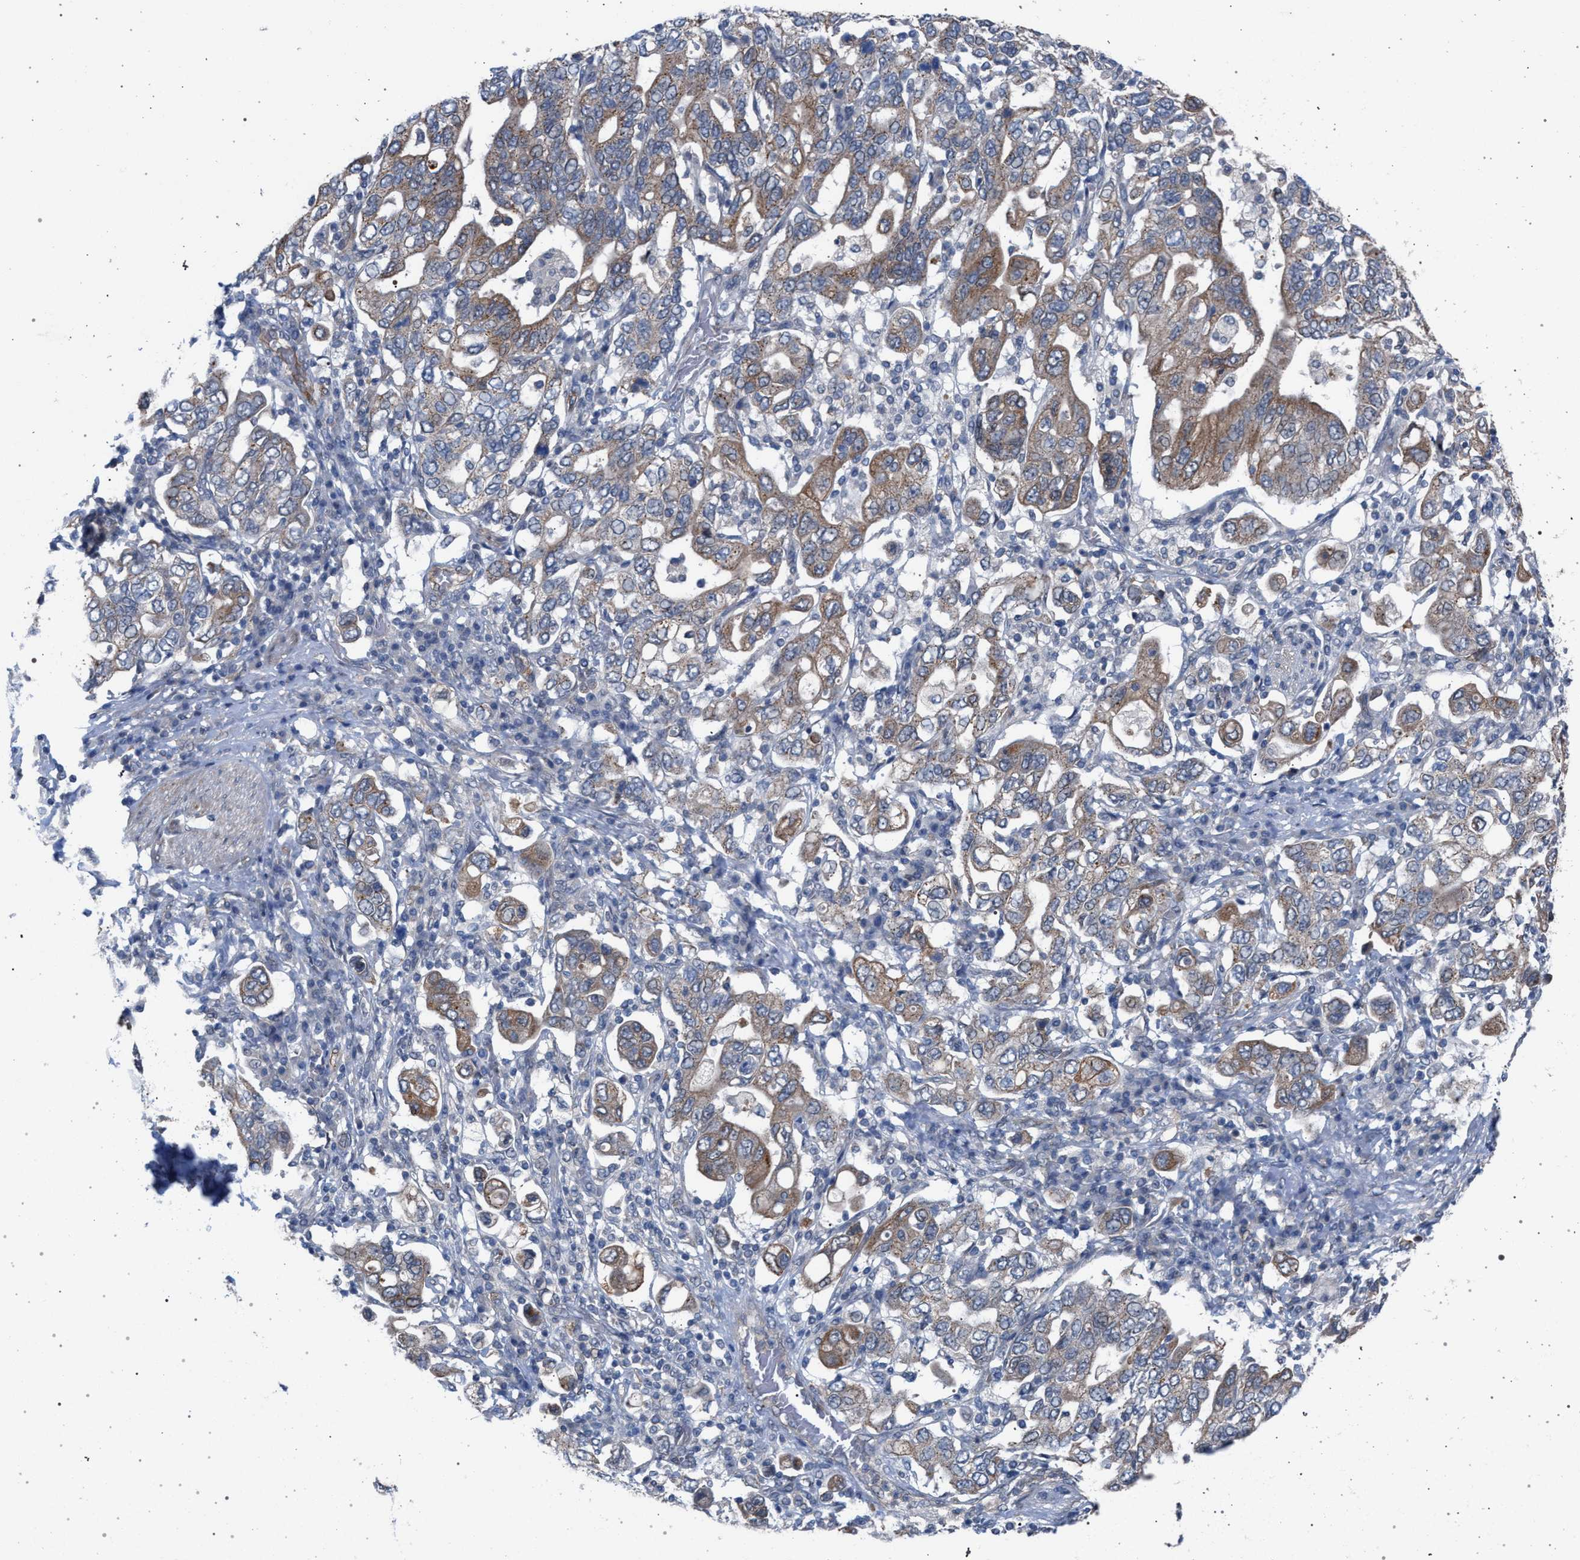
{"staining": {"intensity": "moderate", "quantity": ">75%", "location": "cytoplasmic/membranous"}, "tissue": "stomach cancer", "cell_type": "Tumor cells", "image_type": "cancer", "snomed": [{"axis": "morphology", "description": "Adenocarcinoma, NOS"}, {"axis": "topography", "description": "Stomach, upper"}], "caption": "This is an image of immunohistochemistry (IHC) staining of stomach cancer (adenocarcinoma), which shows moderate expression in the cytoplasmic/membranous of tumor cells.", "gene": "ARPC5L", "patient": {"sex": "male", "age": 62}}